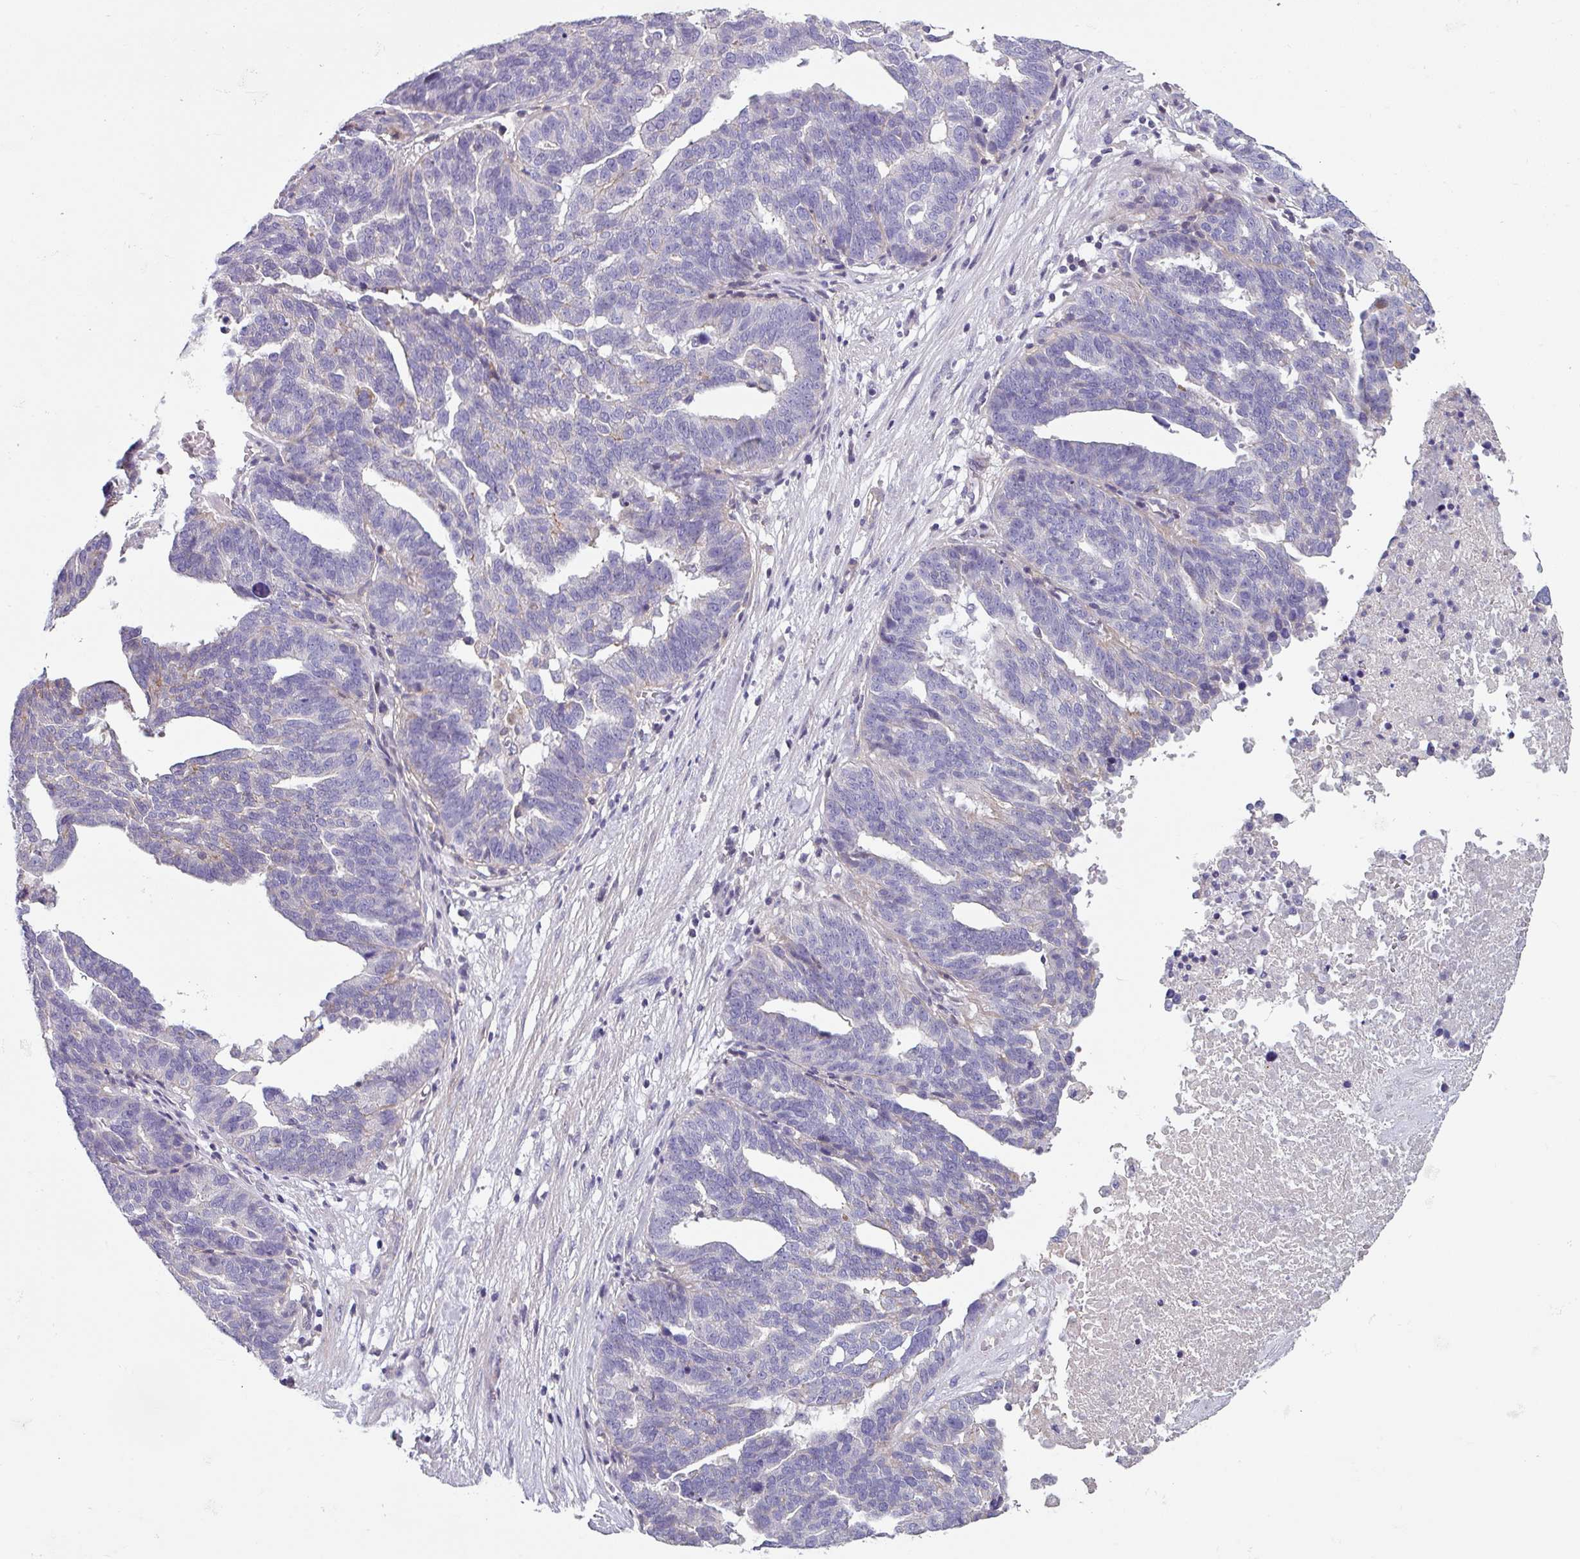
{"staining": {"intensity": "negative", "quantity": "none", "location": "none"}, "tissue": "ovarian cancer", "cell_type": "Tumor cells", "image_type": "cancer", "snomed": [{"axis": "morphology", "description": "Cystadenocarcinoma, serous, NOS"}, {"axis": "topography", "description": "Ovary"}], "caption": "A micrograph of human ovarian serous cystadenocarcinoma is negative for staining in tumor cells.", "gene": "TMEM132A", "patient": {"sex": "female", "age": 59}}